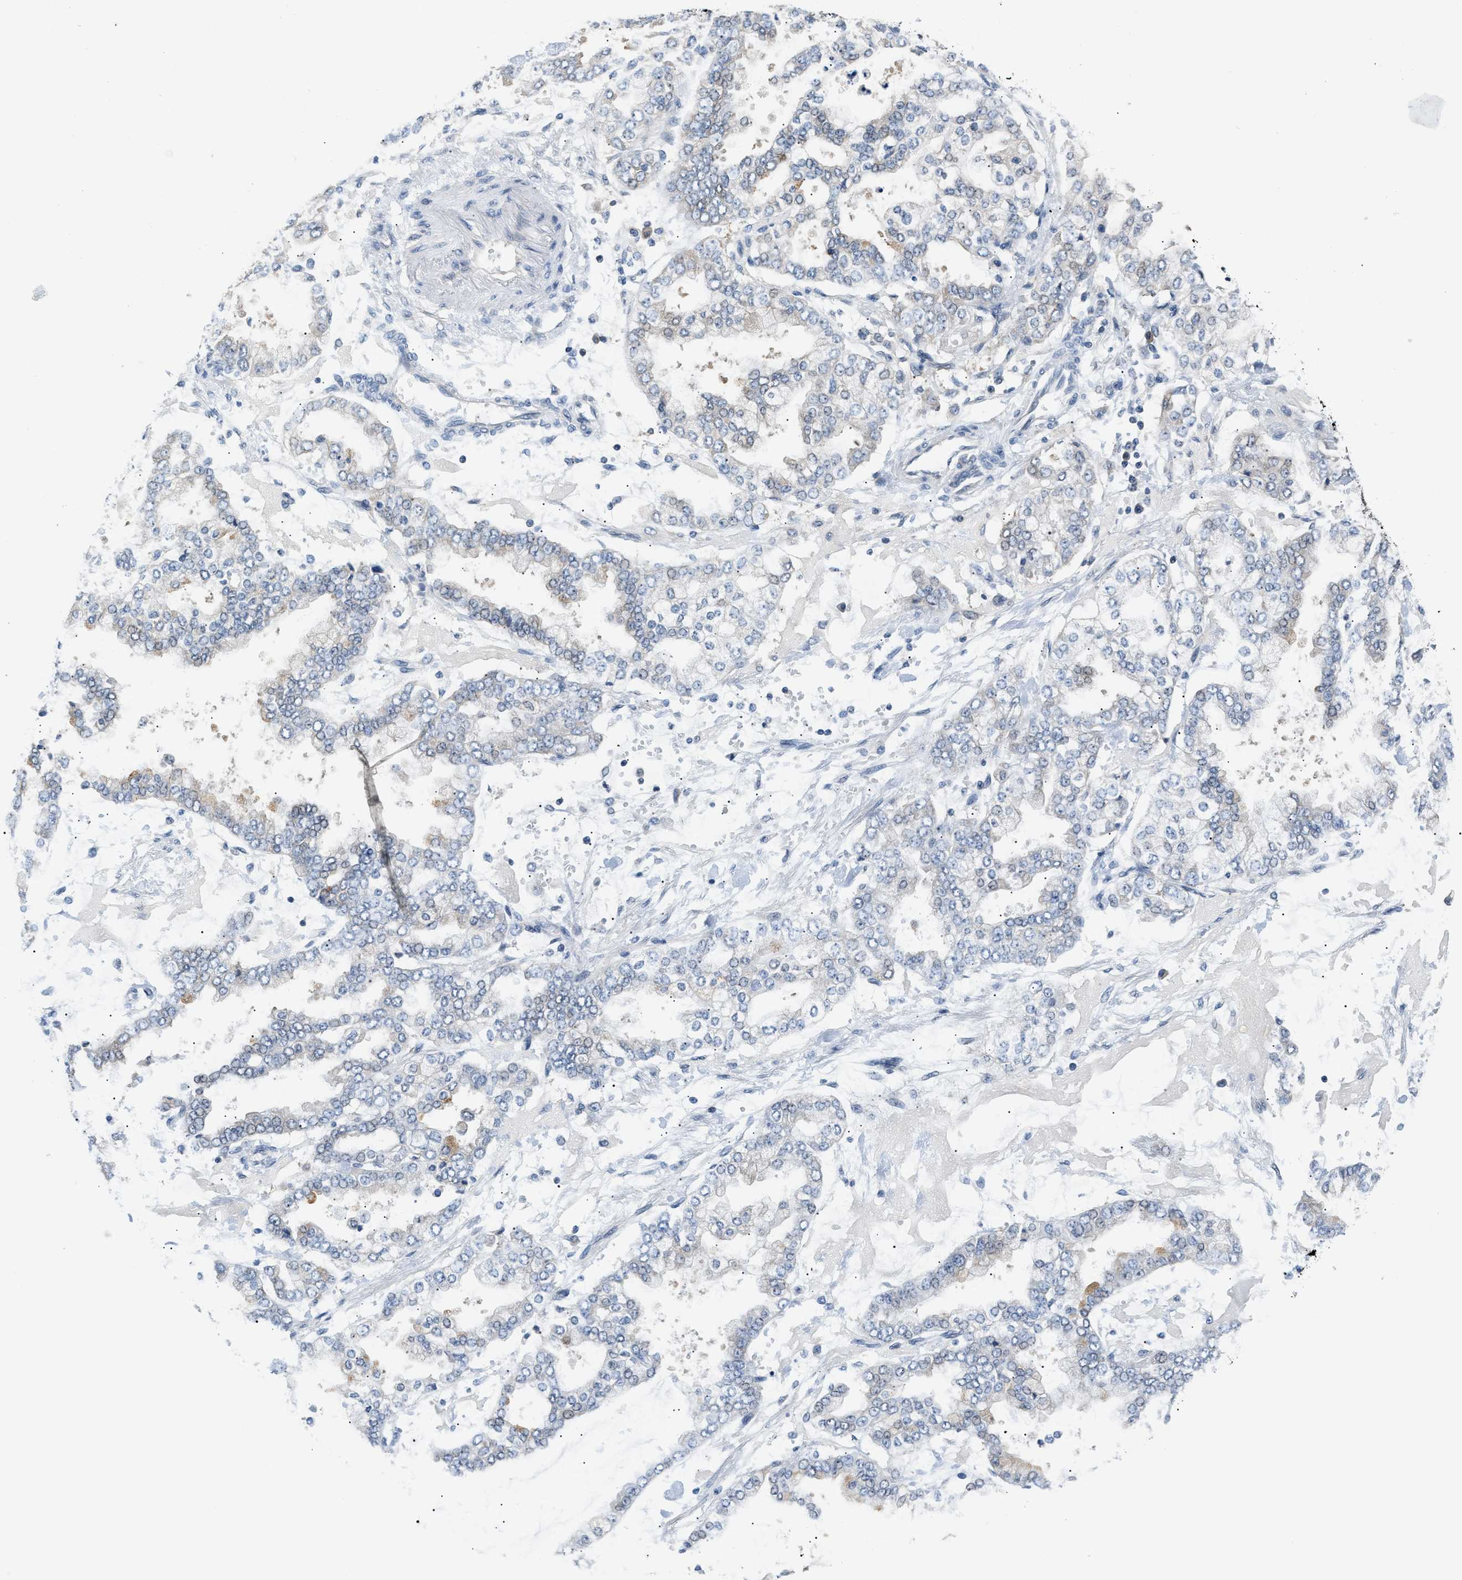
{"staining": {"intensity": "negative", "quantity": "none", "location": "none"}, "tissue": "stomach cancer", "cell_type": "Tumor cells", "image_type": "cancer", "snomed": [{"axis": "morphology", "description": "Normal tissue, NOS"}, {"axis": "morphology", "description": "Adenocarcinoma, NOS"}, {"axis": "topography", "description": "Stomach, upper"}, {"axis": "topography", "description": "Stomach"}], "caption": "A photomicrograph of human stomach adenocarcinoma is negative for staining in tumor cells.", "gene": "RAB29", "patient": {"sex": "male", "age": 76}}